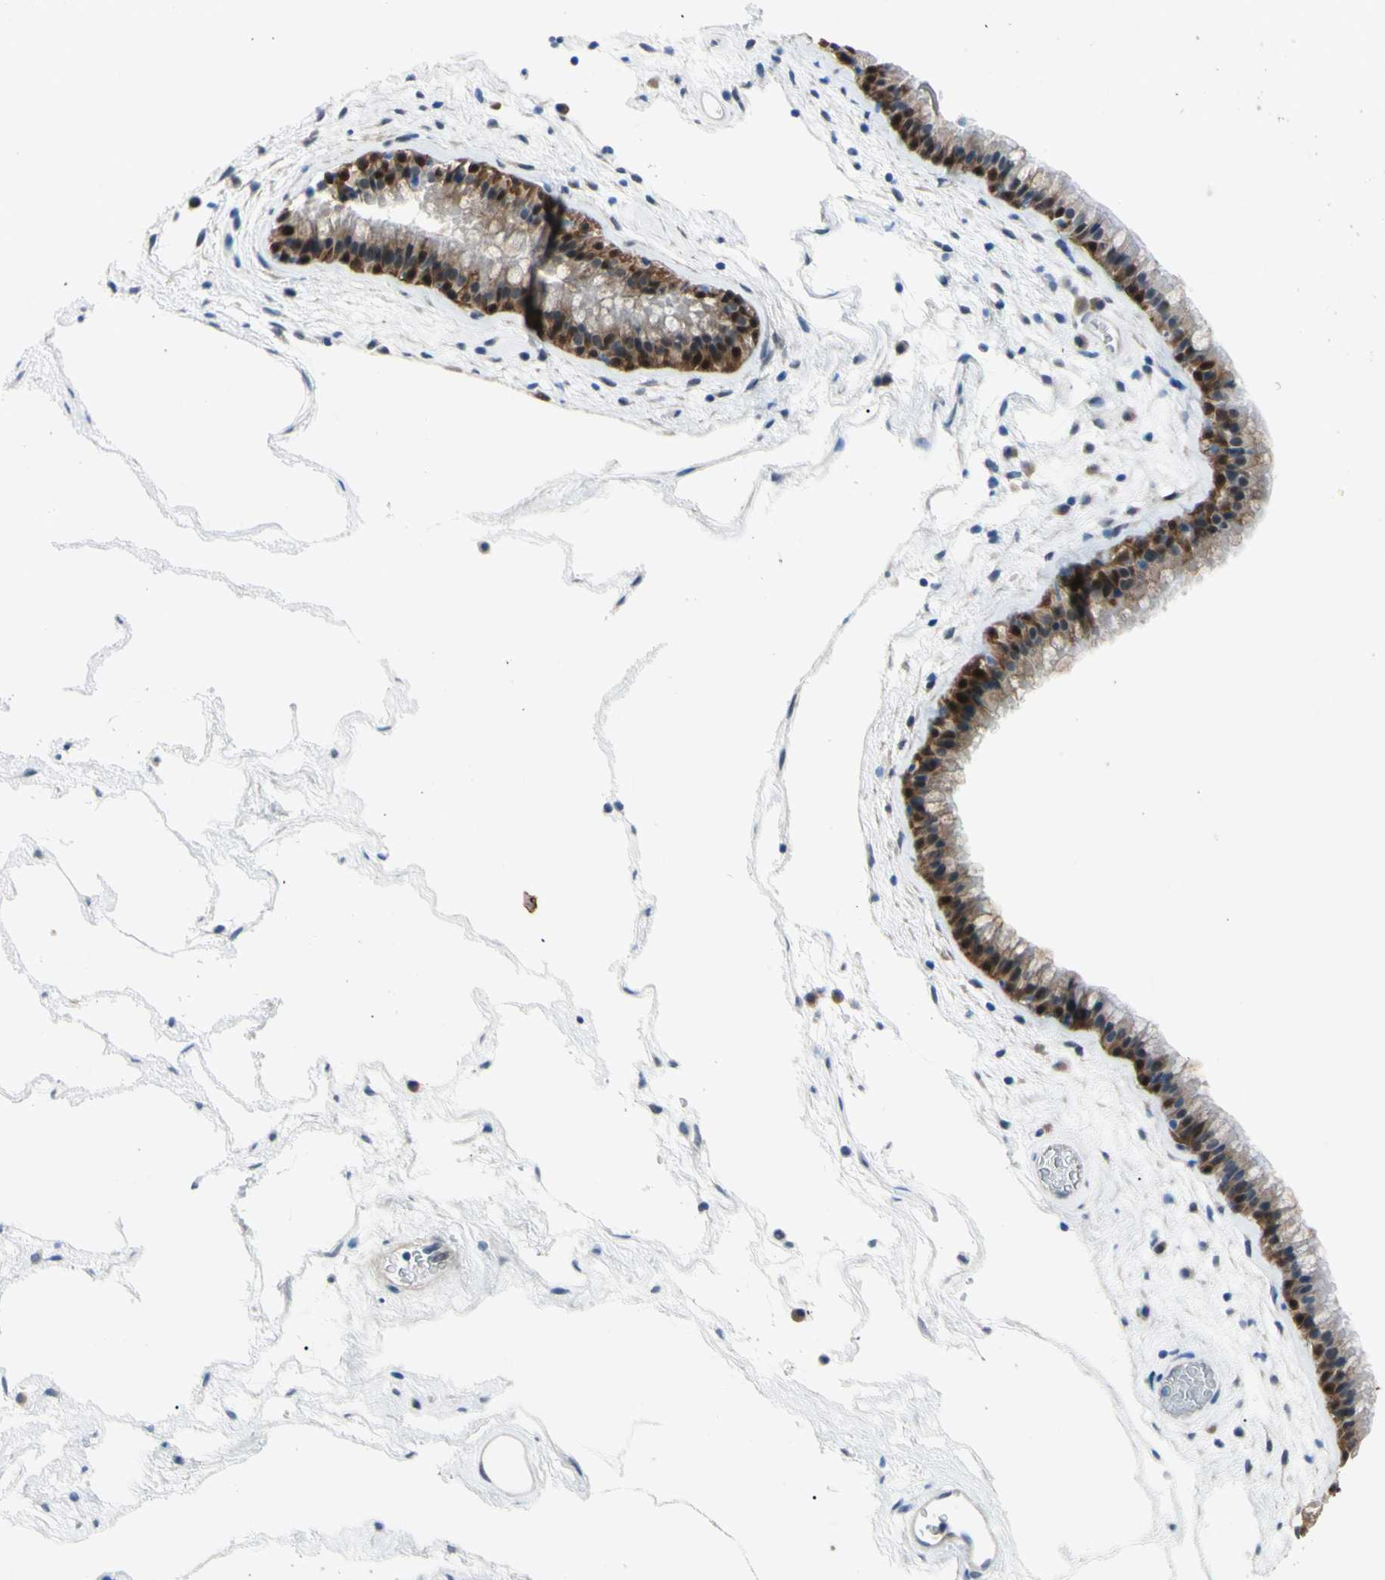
{"staining": {"intensity": "moderate", "quantity": ">75%", "location": "cytoplasmic/membranous,nuclear"}, "tissue": "nasopharynx", "cell_type": "Respiratory epithelial cells", "image_type": "normal", "snomed": [{"axis": "morphology", "description": "Normal tissue, NOS"}, {"axis": "morphology", "description": "Inflammation, NOS"}, {"axis": "topography", "description": "Nasopharynx"}], "caption": "High-magnification brightfield microscopy of benign nasopharynx stained with DAB (brown) and counterstained with hematoxylin (blue). respiratory epithelial cells exhibit moderate cytoplasmic/membranous,nuclear expression is present in about>75% of cells. The staining was performed using DAB (3,3'-diaminobenzidine), with brown indicating positive protein expression. Nuclei are stained blue with hematoxylin.", "gene": "NOL3", "patient": {"sex": "male", "age": 48}}